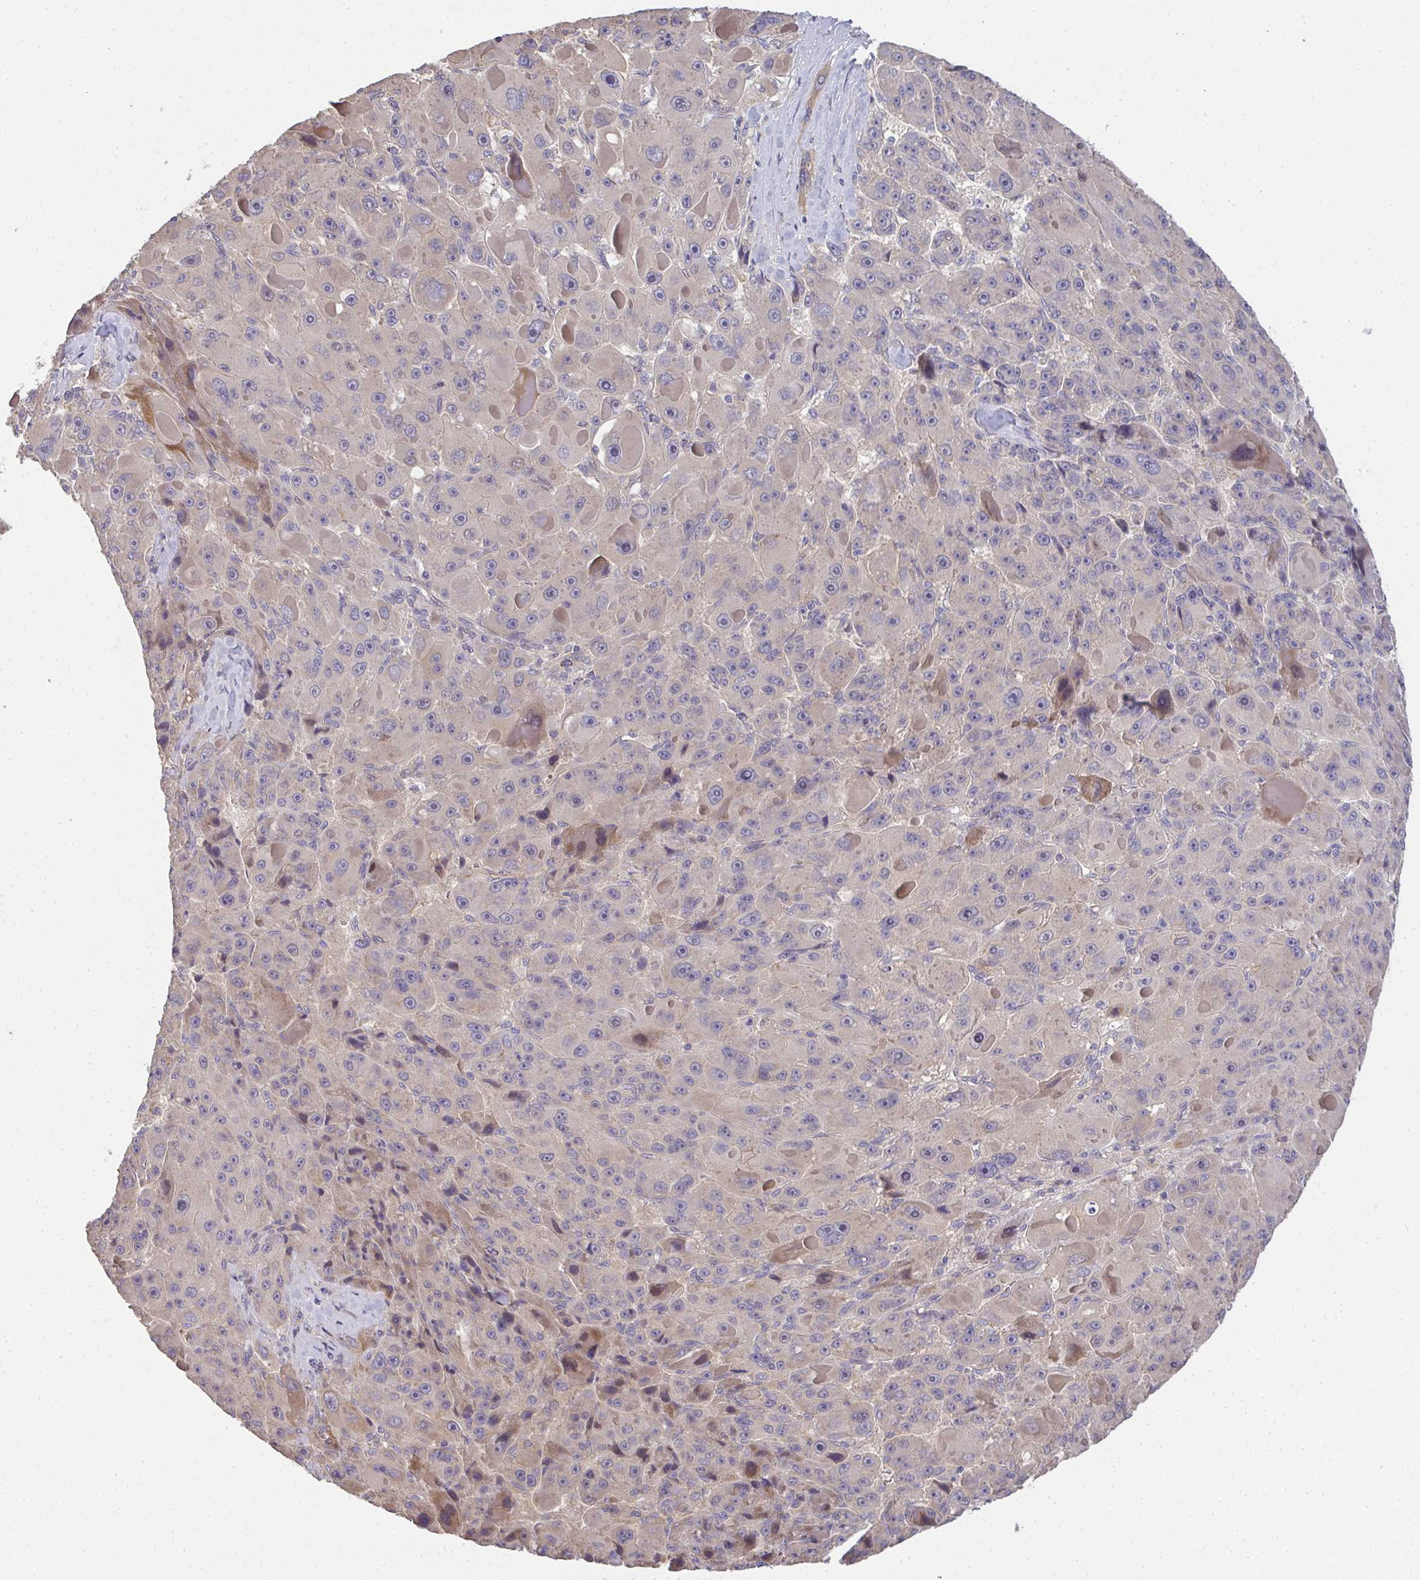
{"staining": {"intensity": "negative", "quantity": "none", "location": "none"}, "tissue": "liver cancer", "cell_type": "Tumor cells", "image_type": "cancer", "snomed": [{"axis": "morphology", "description": "Carcinoma, Hepatocellular, NOS"}, {"axis": "topography", "description": "Liver"}], "caption": "IHC photomicrograph of human hepatocellular carcinoma (liver) stained for a protein (brown), which reveals no positivity in tumor cells.", "gene": "EEF1AKMT1", "patient": {"sex": "male", "age": 76}}